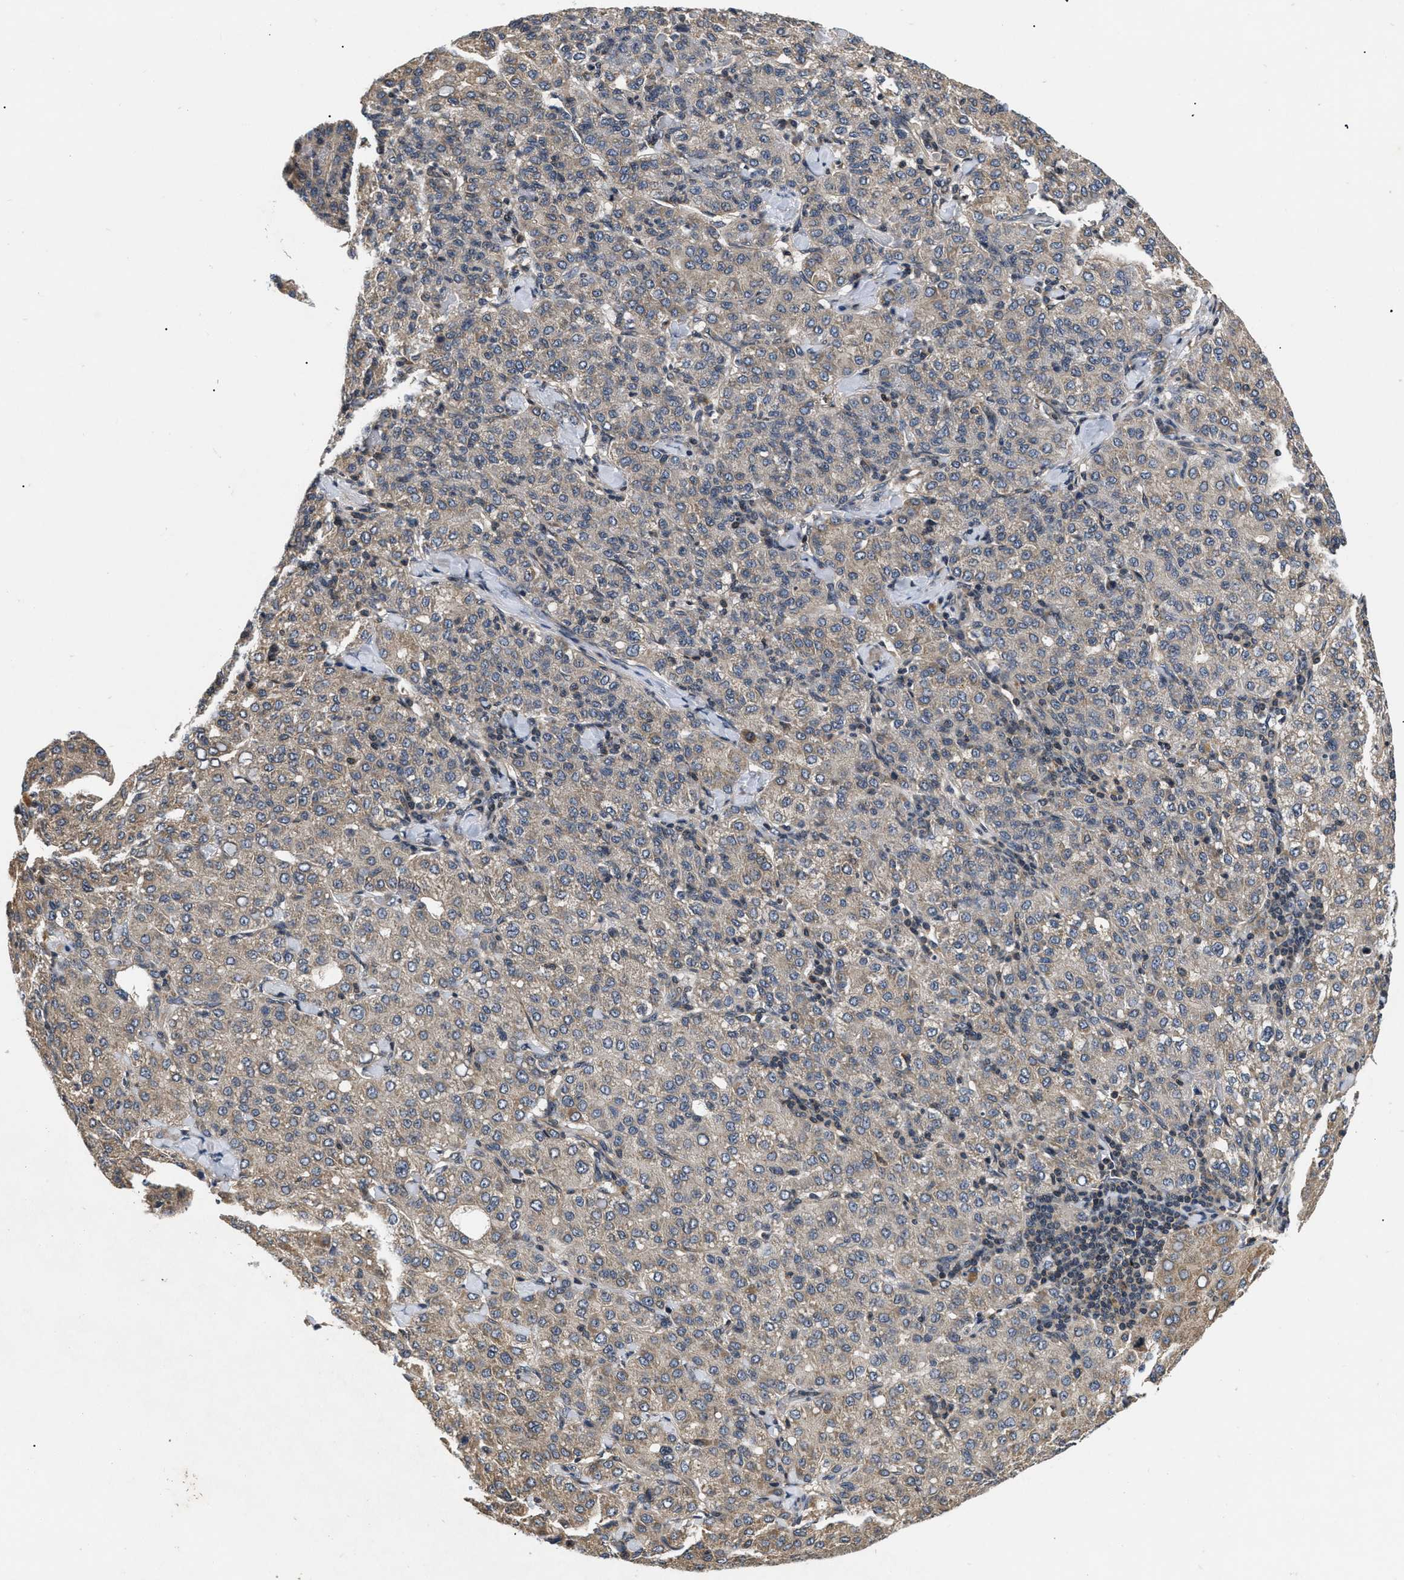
{"staining": {"intensity": "moderate", "quantity": "25%-75%", "location": "cytoplasmic/membranous"}, "tissue": "liver cancer", "cell_type": "Tumor cells", "image_type": "cancer", "snomed": [{"axis": "morphology", "description": "Carcinoma, Hepatocellular, NOS"}, {"axis": "topography", "description": "Liver"}], "caption": "IHC photomicrograph of neoplastic tissue: human liver hepatocellular carcinoma stained using immunohistochemistry reveals medium levels of moderate protein expression localized specifically in the cytoplasmic/membranous of tumor cells, appearing as a cytoplasmic/membranous brown color.", "gene": "HMGCR", "patient": {"sex": "male", "age": 65}}